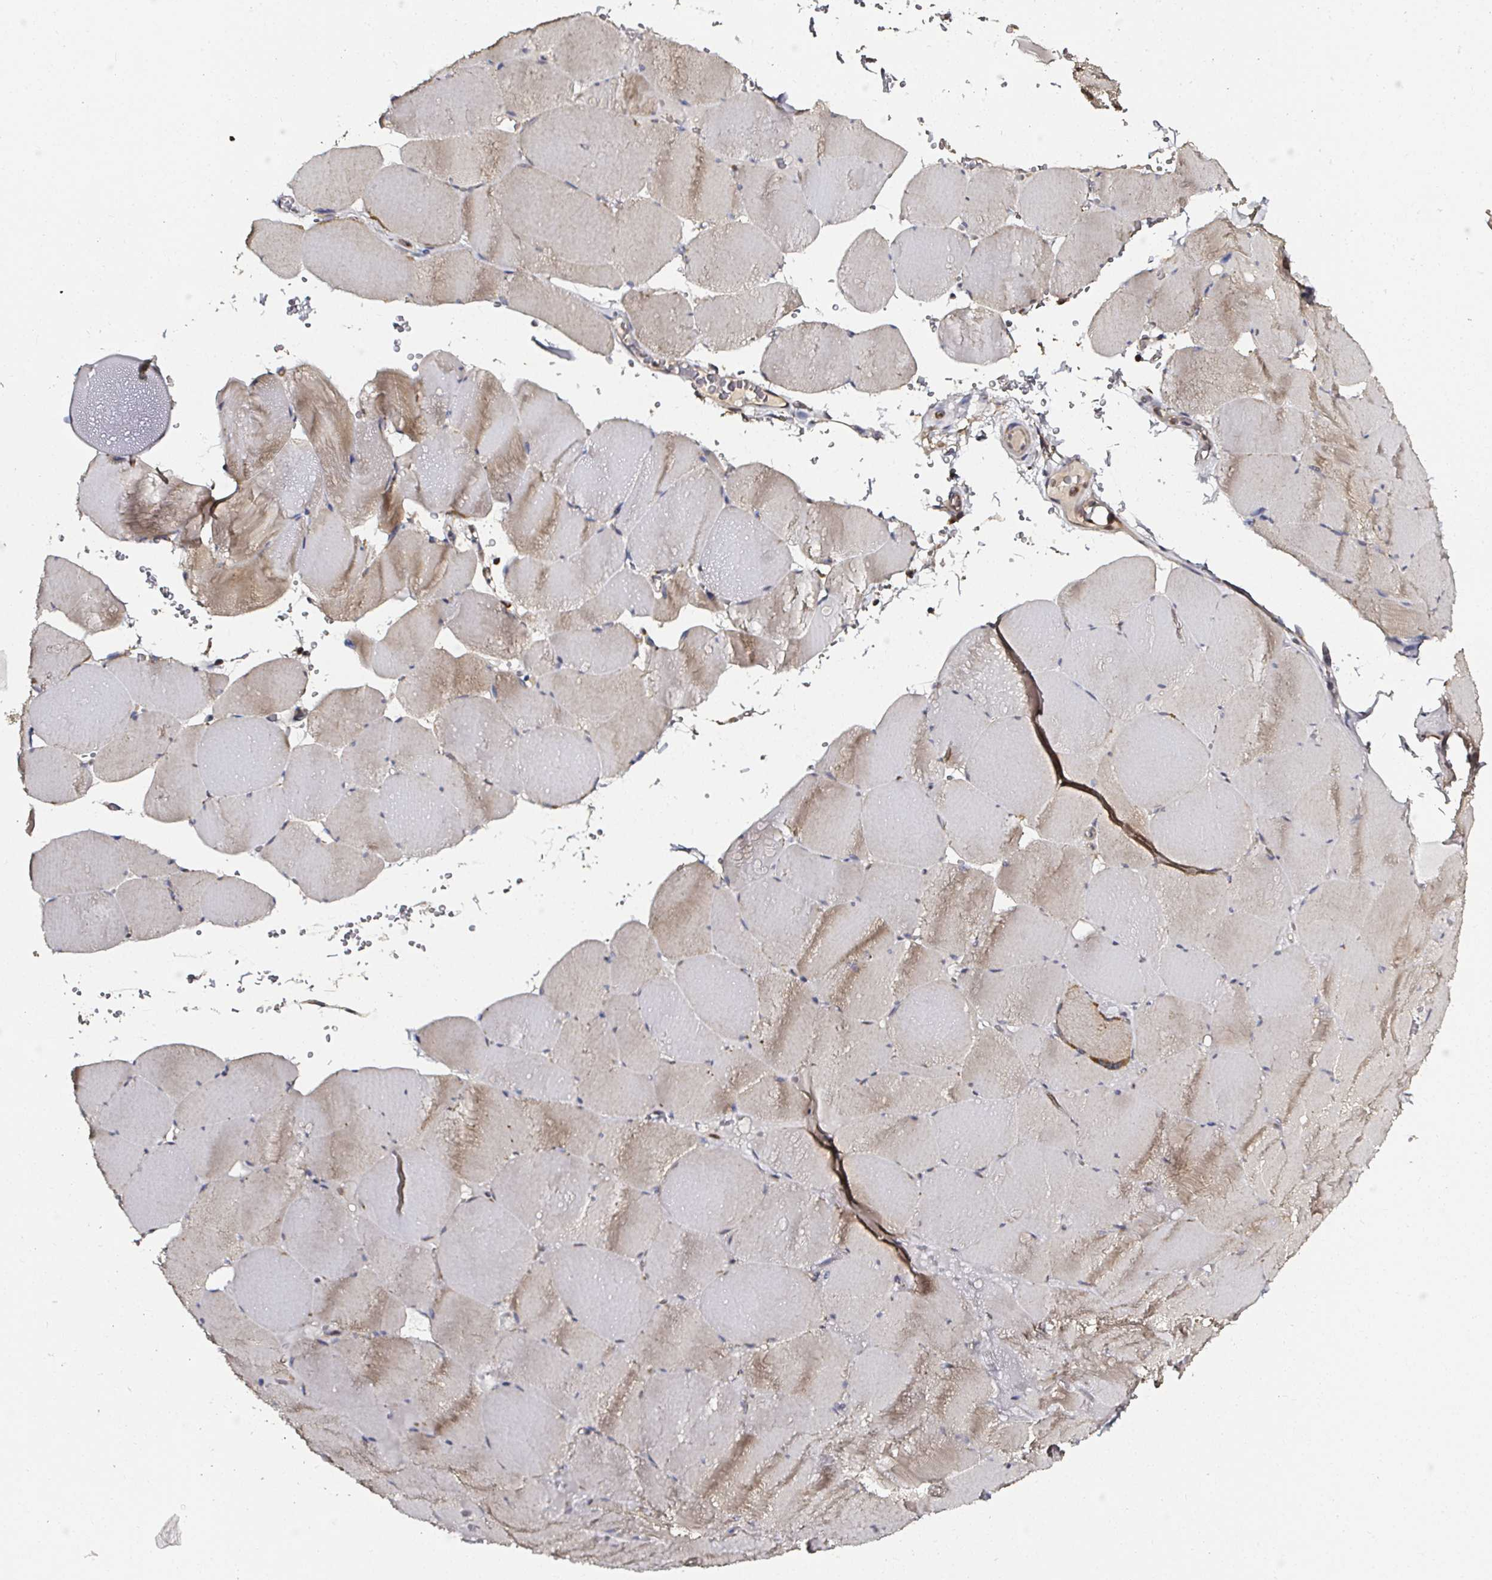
{"staining": {"intensity": "moderate", "quantity": "25%-75%", "location": "cytoplasmic/membranous"}, "tissue": "skeletal muscle", "cell_type": "Myocytes", "image_type": "normal", "snomed": [{"axis": "morphology", "description": "Normal tissue, NOS"}, {"axis": "topography", "description": "Skeletal muscle"}, {"axis": "topography", "description": "Head-Neck"}], "caption": "Protein staining shows moderate cytoplasmic/membranous positivity in approximately 25%-75% of myocytes in benign skeletal muscle.", "gene": "ATAD3A", "patient": {"sex": "male", "age": 66}}